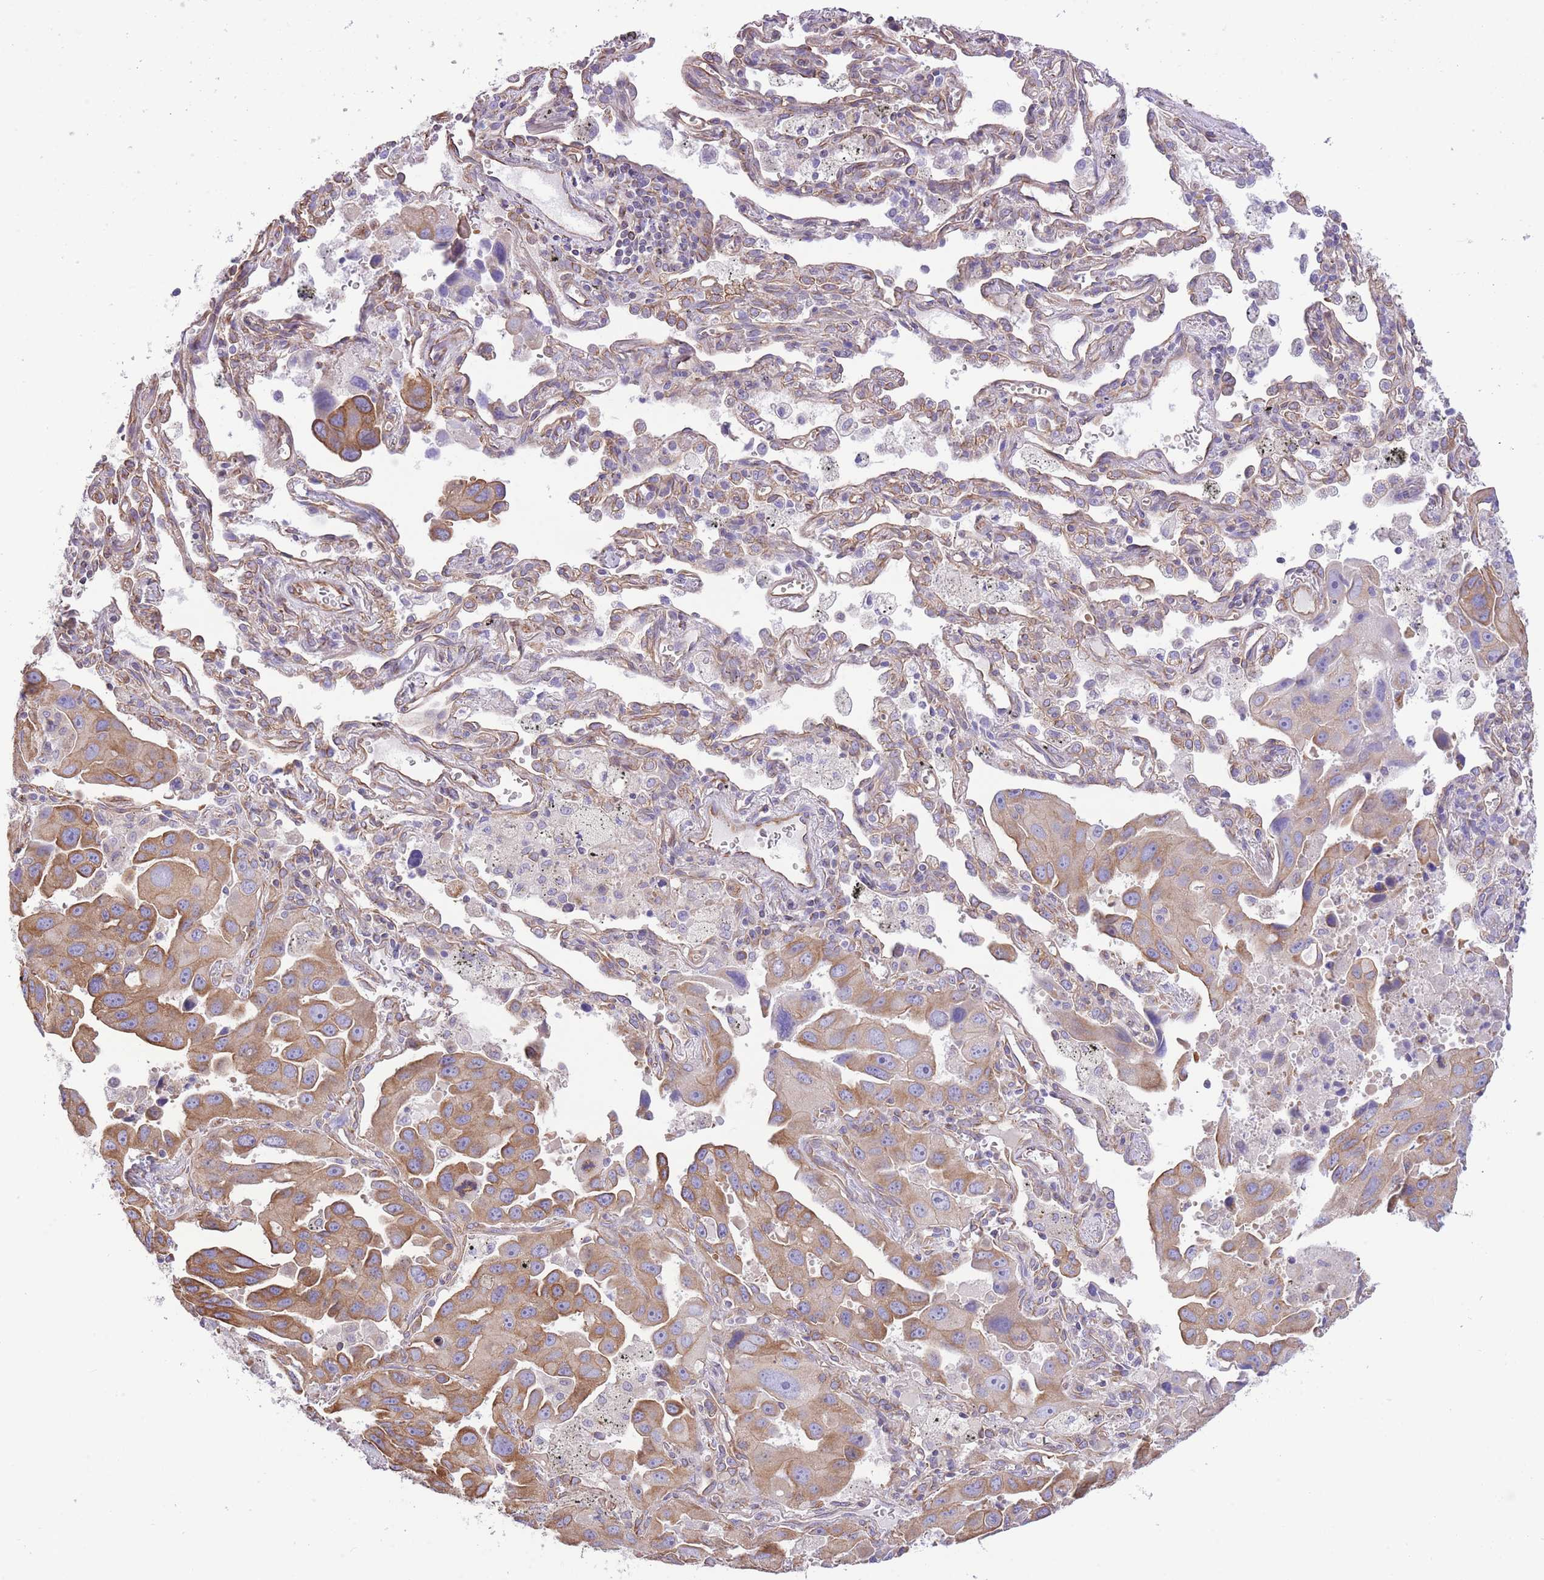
{"staining": {"intensity": "moderate", "quantity": ">75%", "location": "cytoplasmic/membranous"}, "tissue": "lung cancer", "cell_type": "Tumor cells", "image_type": "cancer", "snomed": [{"axis": "morphology", "description": "Adenocarcinoma, NOS"}, {"axis": "topography", "description": "Lung"}], "caption": "An IHC photomicrograph of tumor tissue is shown. Protein staining in brown highlights moderate cytoplasmic/membranous positivity in lung cancer (adenocarcinoma) within tumor cells.", "gene": "RHOU", "patient": {"sex": "male", "age": 66}}